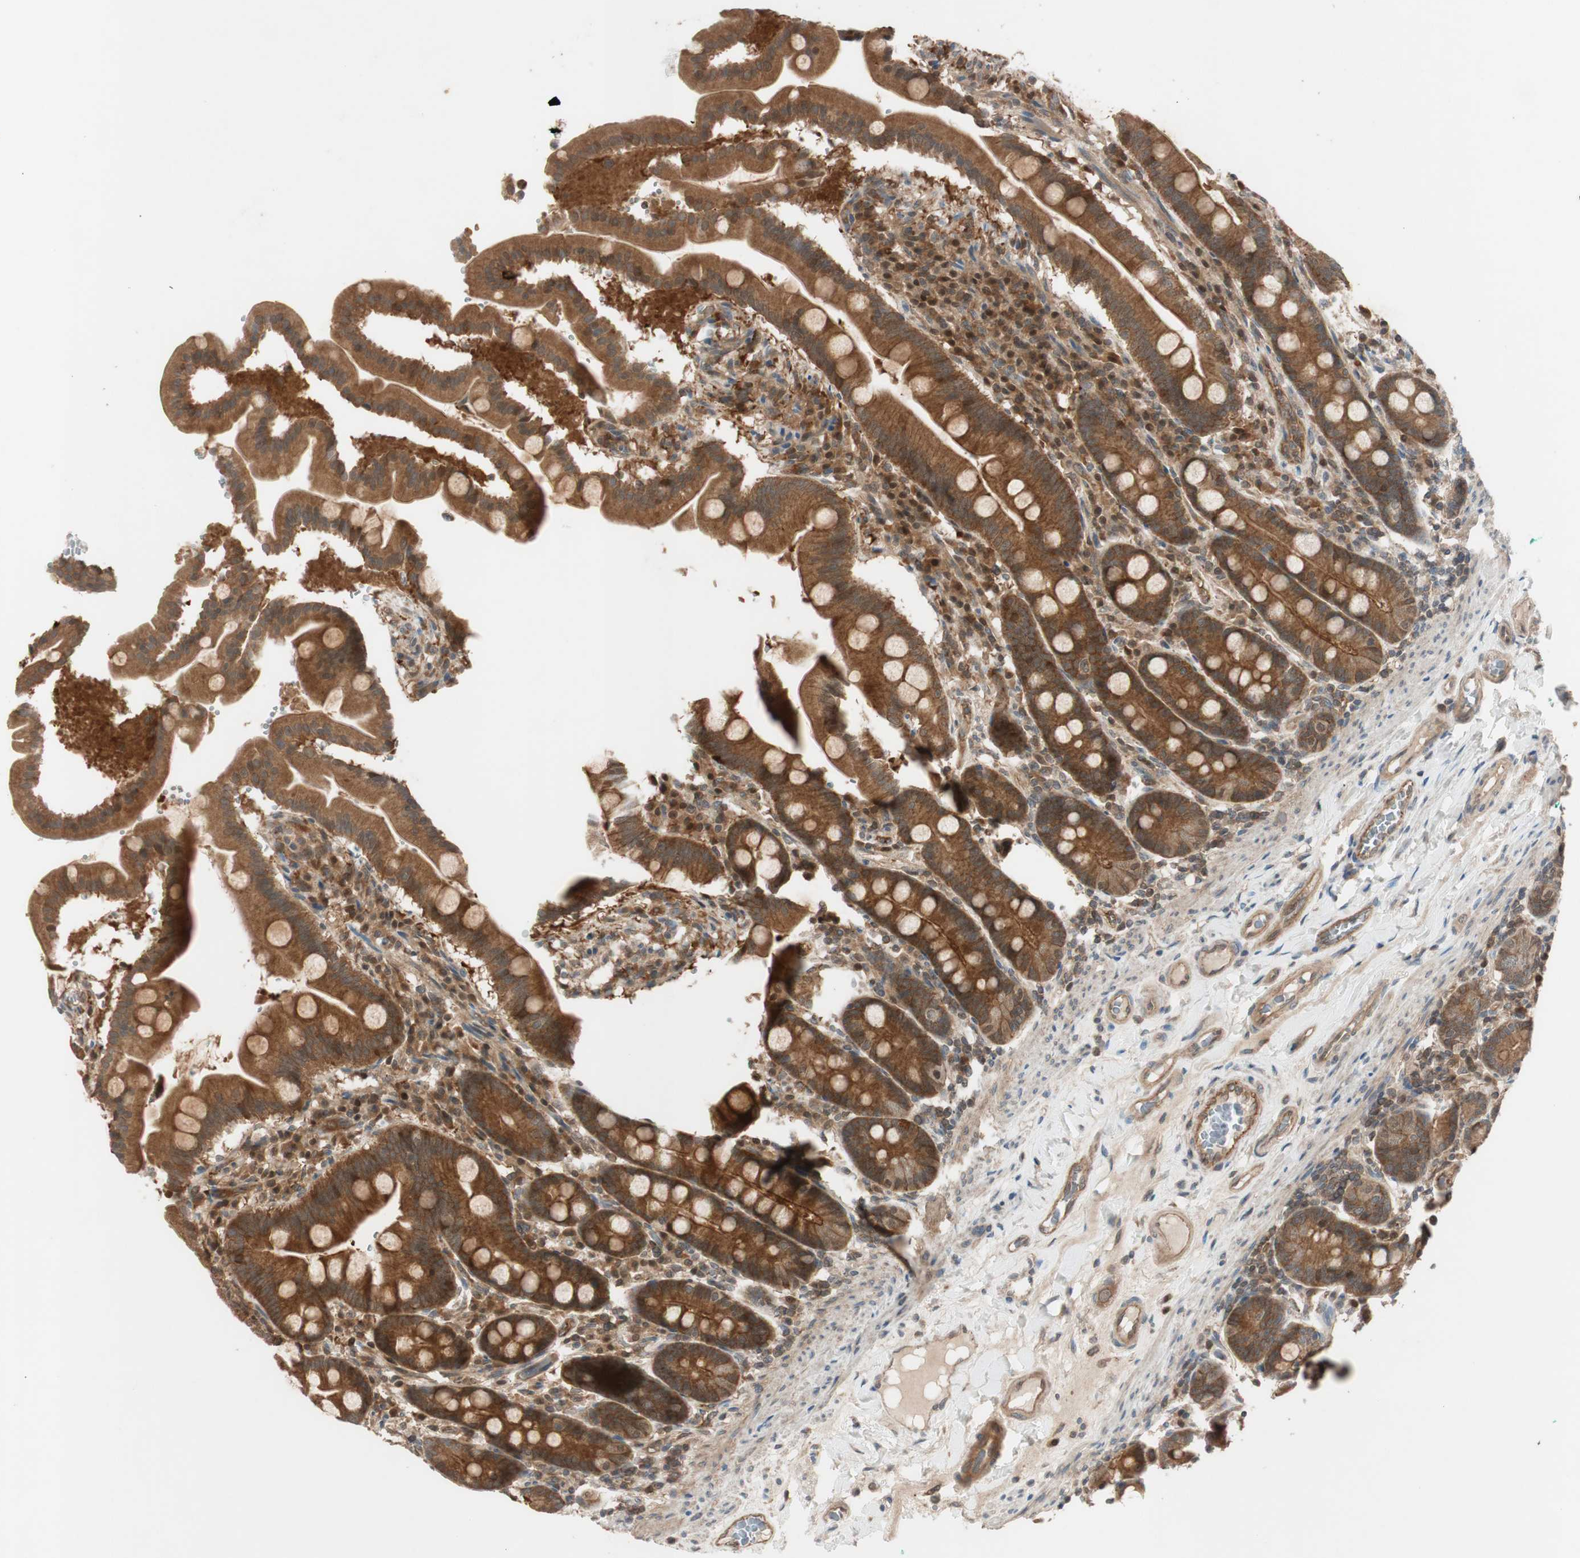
{"staining": {"intensity": "strong", "quantity": ">75%", "location": "cytoplasmic/membranous"}, "tissue": "duodenum", "cell_type": "Glandular cells", "image_type": "normal", "snomed": [{"axis": "morphology", "description": "Normal tissue, NOS"}, {"axis": "topography", "description": "Duodenum"}], "caption": "This is a photomicrograph of immunohistochemistry staining of normal duodenum, which shows strong expression in the cytoplasmic/membranous of glandular cells.", "gene": "EPHA8", "patient": {"sex": "male", "age": 50}}